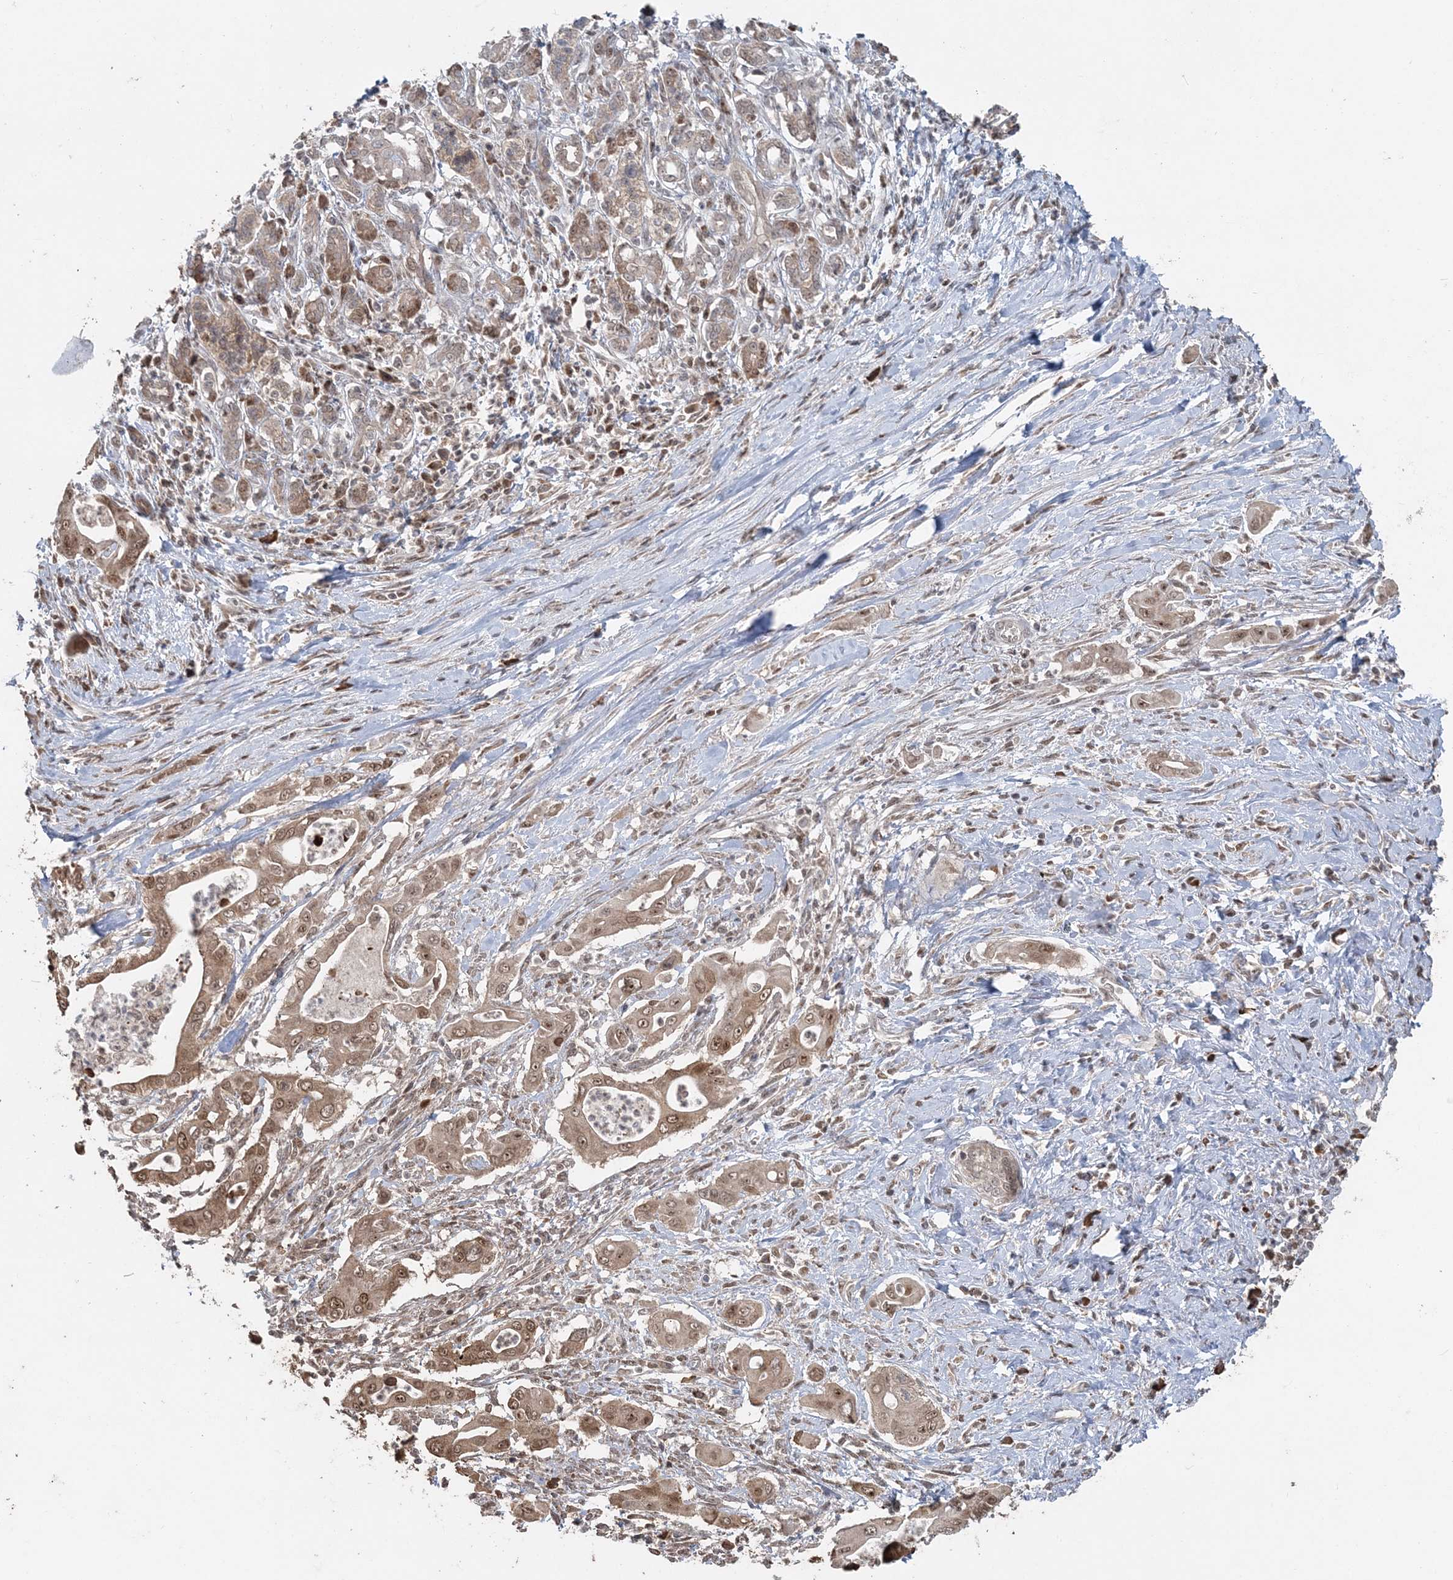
{"staining": {"intensity": "moderate", "quantity": ">75%", "location": "nuclear"}, "tissue": "pancreatic cancer", "cell_type": "Tumor cells", "image_type": "cancer", "snomed": [{"axis": "morphology", "description": "Adenocarcinoma, NOS"}, {"axis": "topography", "description": "Pancreas"}], "caption": "High-power microscopy captured an IHC photomicrograph of adenocarcinoma (pancreatic), revealing moderate nuclear expression in about >75% of tumor cells.", "gene": "SLU7", "patient": {"sex": "male", "age": 58}}